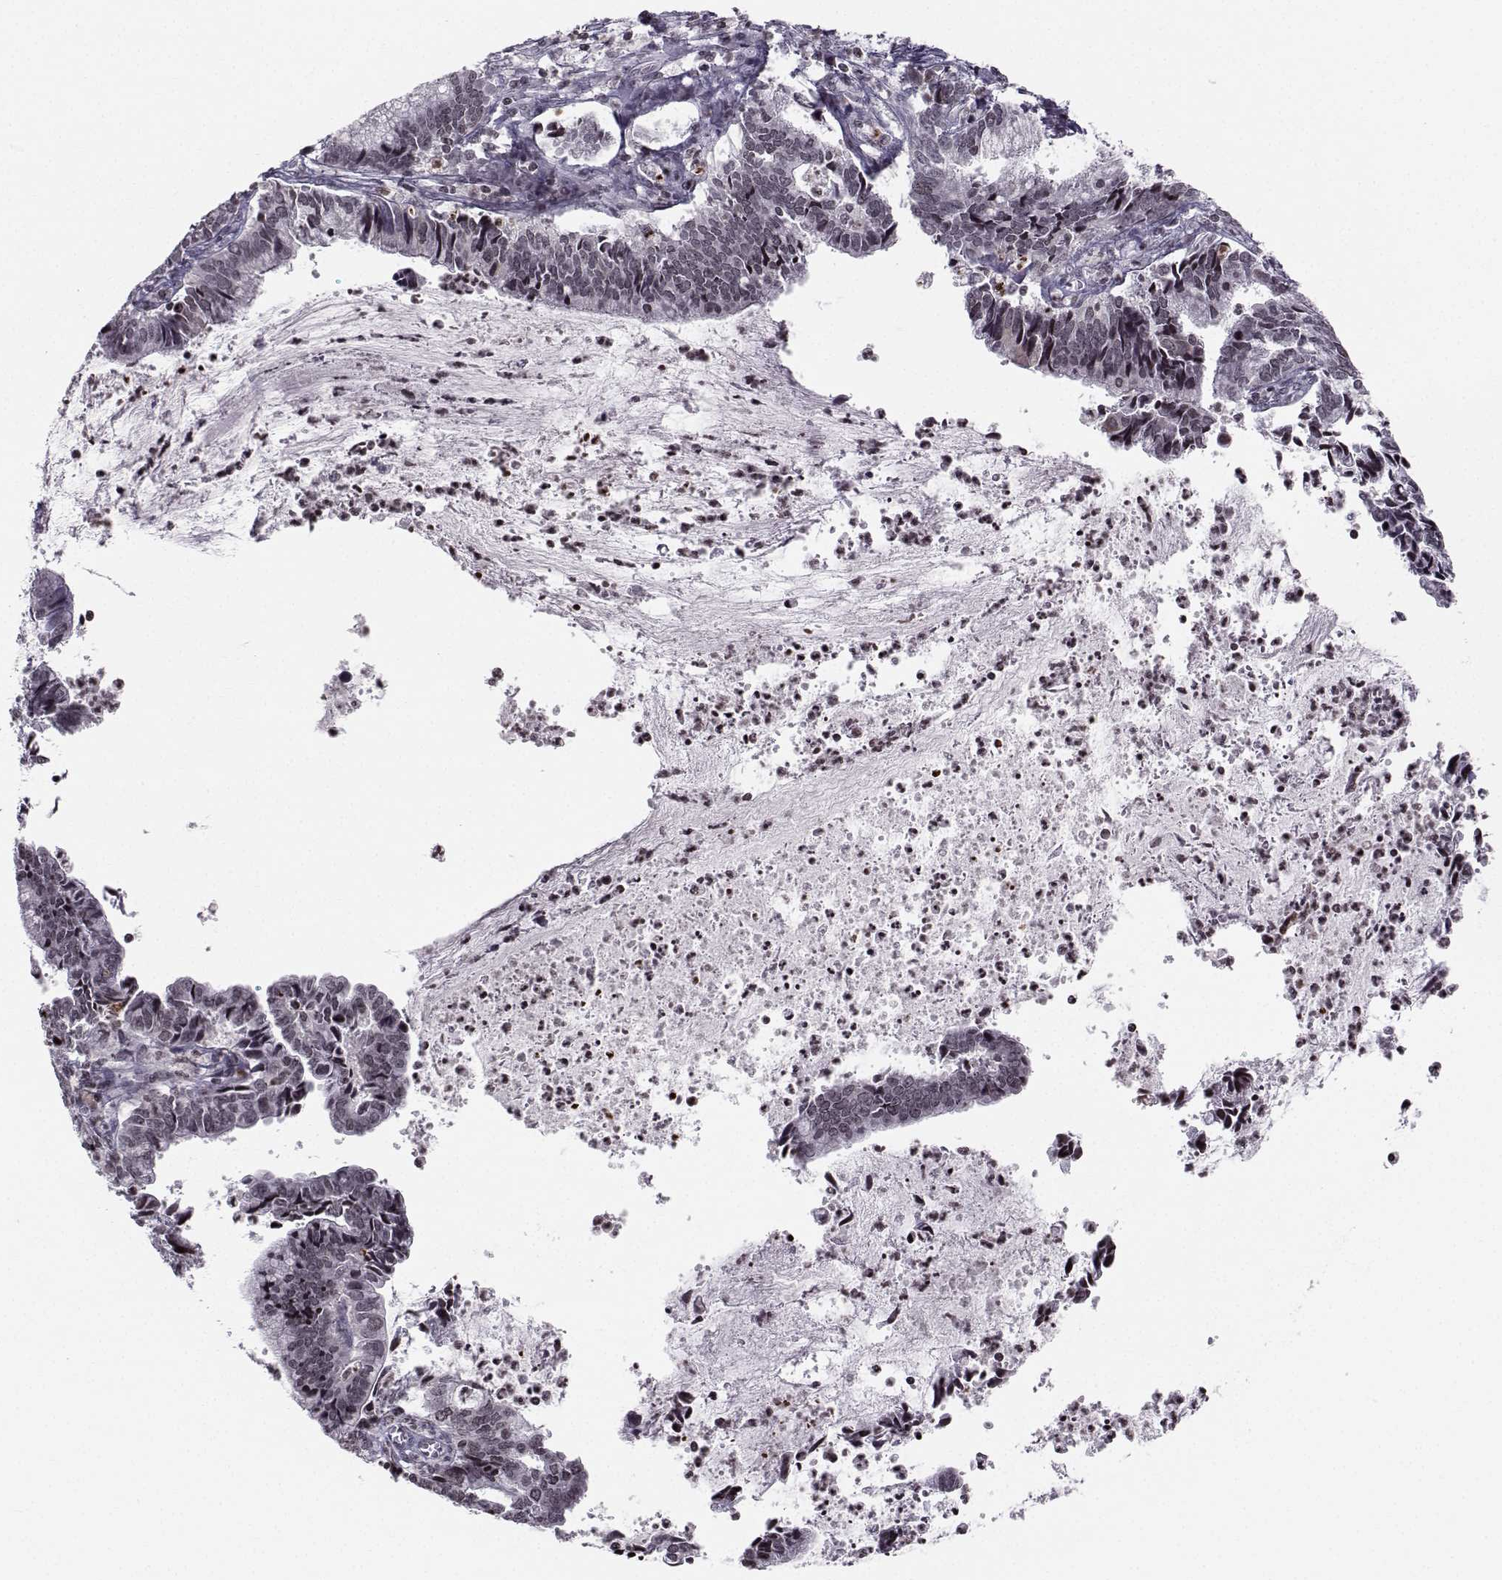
{"staining": {"intensity": "negative", "quantity": "none", "location": "none"}, "tissue": "cervical cancer", "cell_type": "Tumor cells", "image_type": "cancer", "snomed": [{"axis": "morphology", "description": "Adenocarcinoma, NOS"}, {"axis": "topography", "description": "Cervix"}], "caption": "This image is of cervical cancer (adenocarcinoma) stained with immunohistochemistry to label a protein in brown with the nuclei are counter-stained blue. There is no positivity in tumor cells.", "gene": "MARCHF4", "patient": {"sex": "female", "age": 42}}